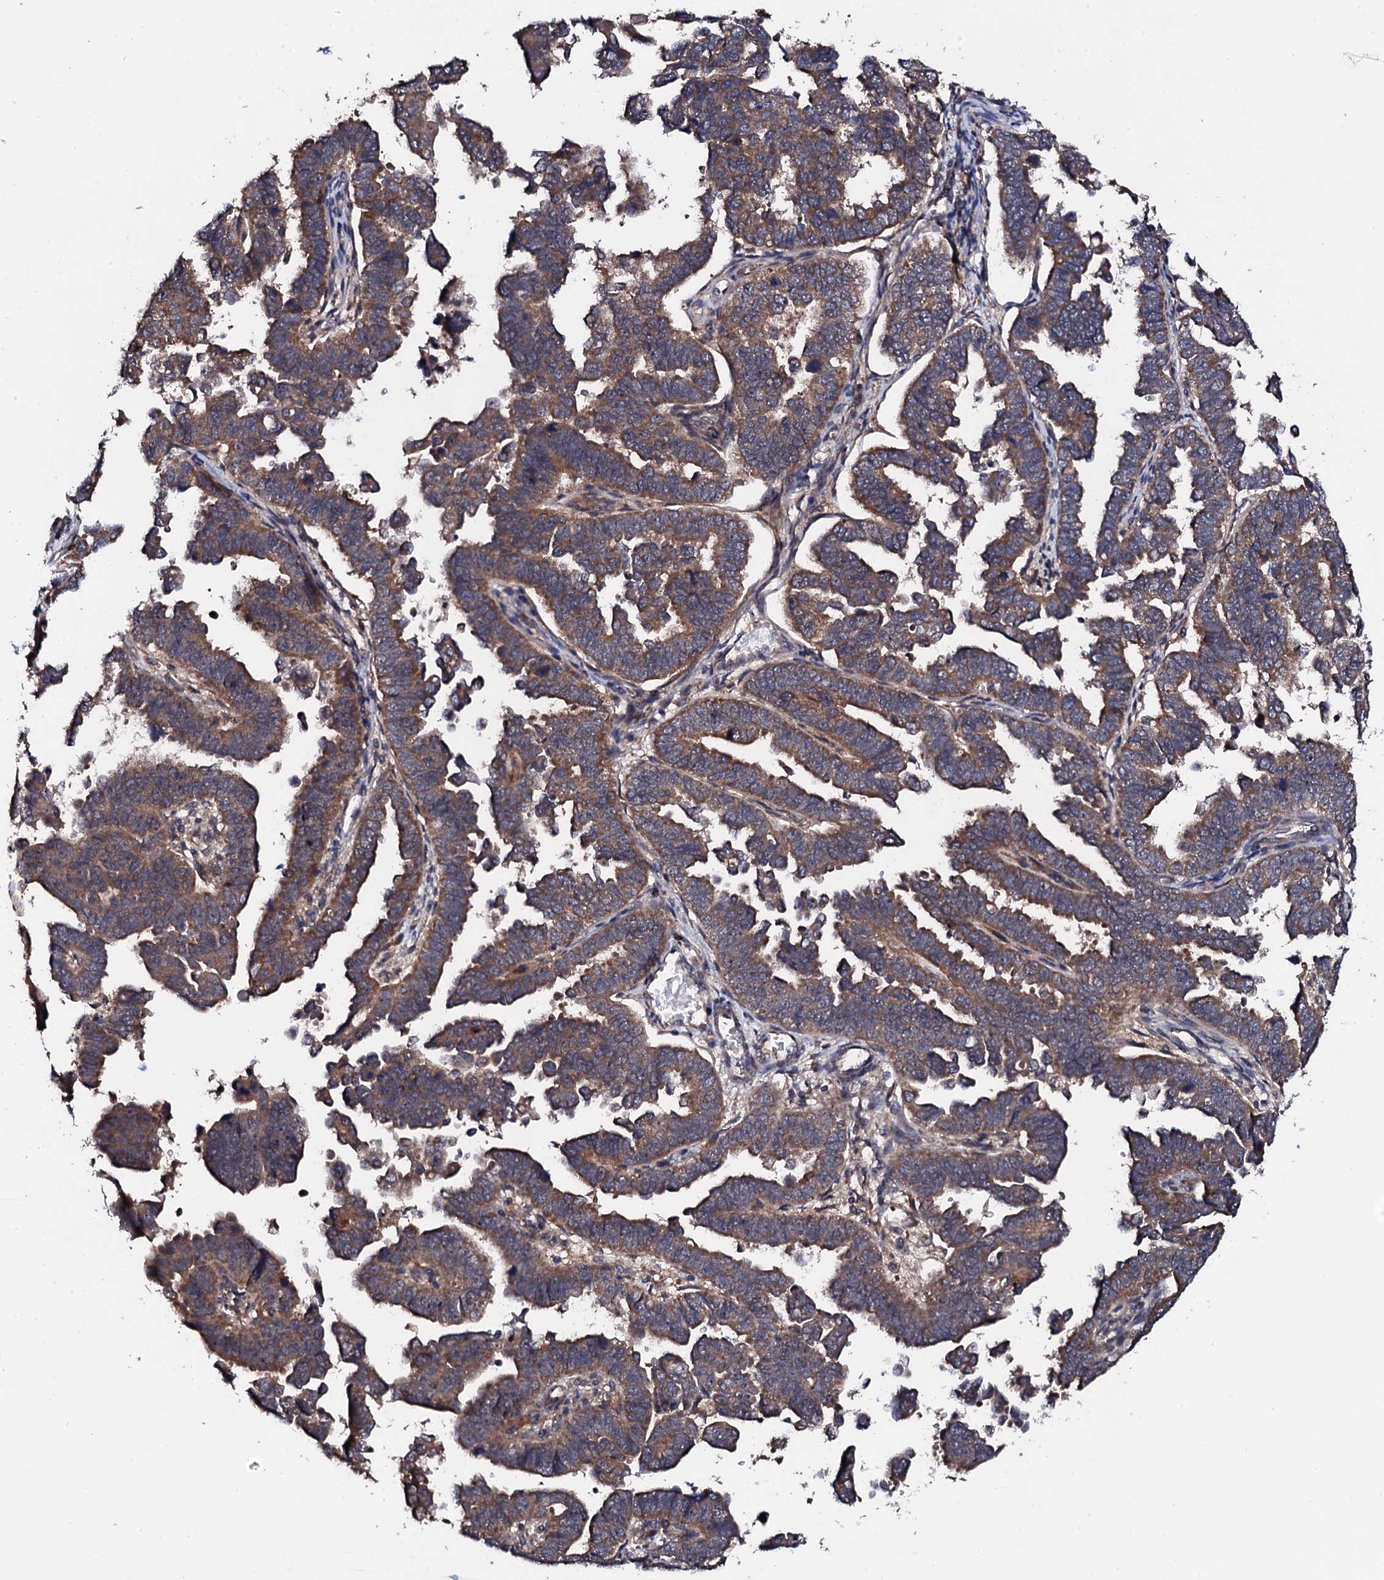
{"staining": {"intensity": "moderate", "quantity": ">75%", "location": "cytoplasmic/membranous"}, "tissue": "endometrial cancer", "cell_type": "Tumor cells", "image_type": "cancer", "snomed": [{"axis": "morphology", "description": "Adenocarcinoma, NOS"}, {"axis": "topography", "description": "Endometrium"}], "caption": "Immunohistochemical staining of endometrial adenocarcinoma demonstrates medium levels of moderate cytoplasmic/membranous protein positivity in about >75% of tumor cells. Nuclei are stained in blue.", "gene": "IP6K1", "patient": {"sex": "female", "age": 75}}